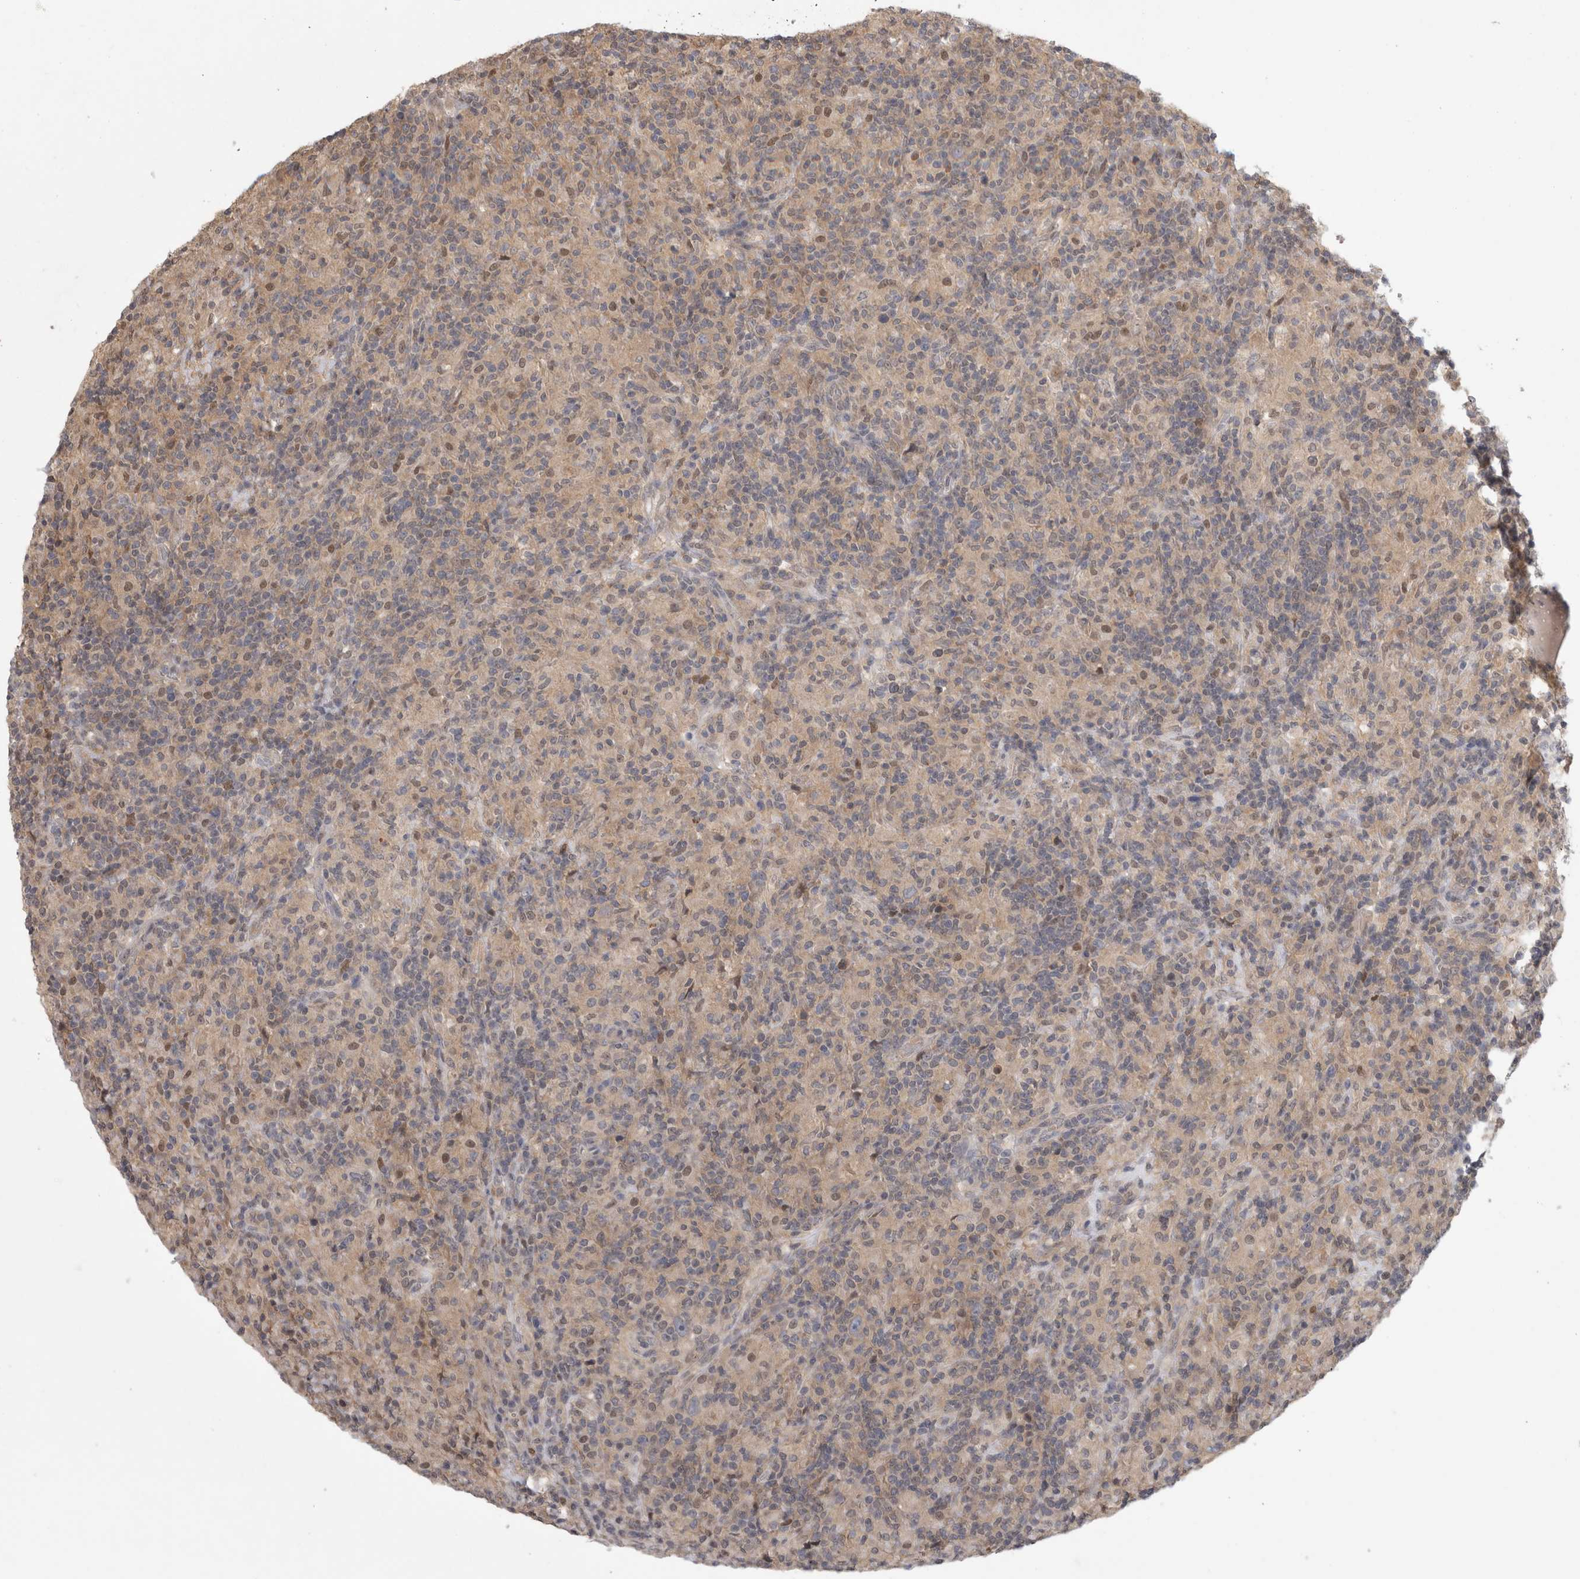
{"staining": {"intensity": "negative", "quantity": "none", "location": "none"}, "tissue": "lymphoma", "cell_type": "Tumor cells", "image_type": "cancer", "snomed": [{"axis": "morphology", "description": "Hodgkin's disease, NOS"}, {"axis": "topography", "description": "Lymph node"}], "caption": "This is an immunohistochemistry (IHC) histopathology image of human Hodgkin's disease. There is no staining in tumor cells.", "gene": "PIGP", "patient": {"sex": "male", "age": 70}}